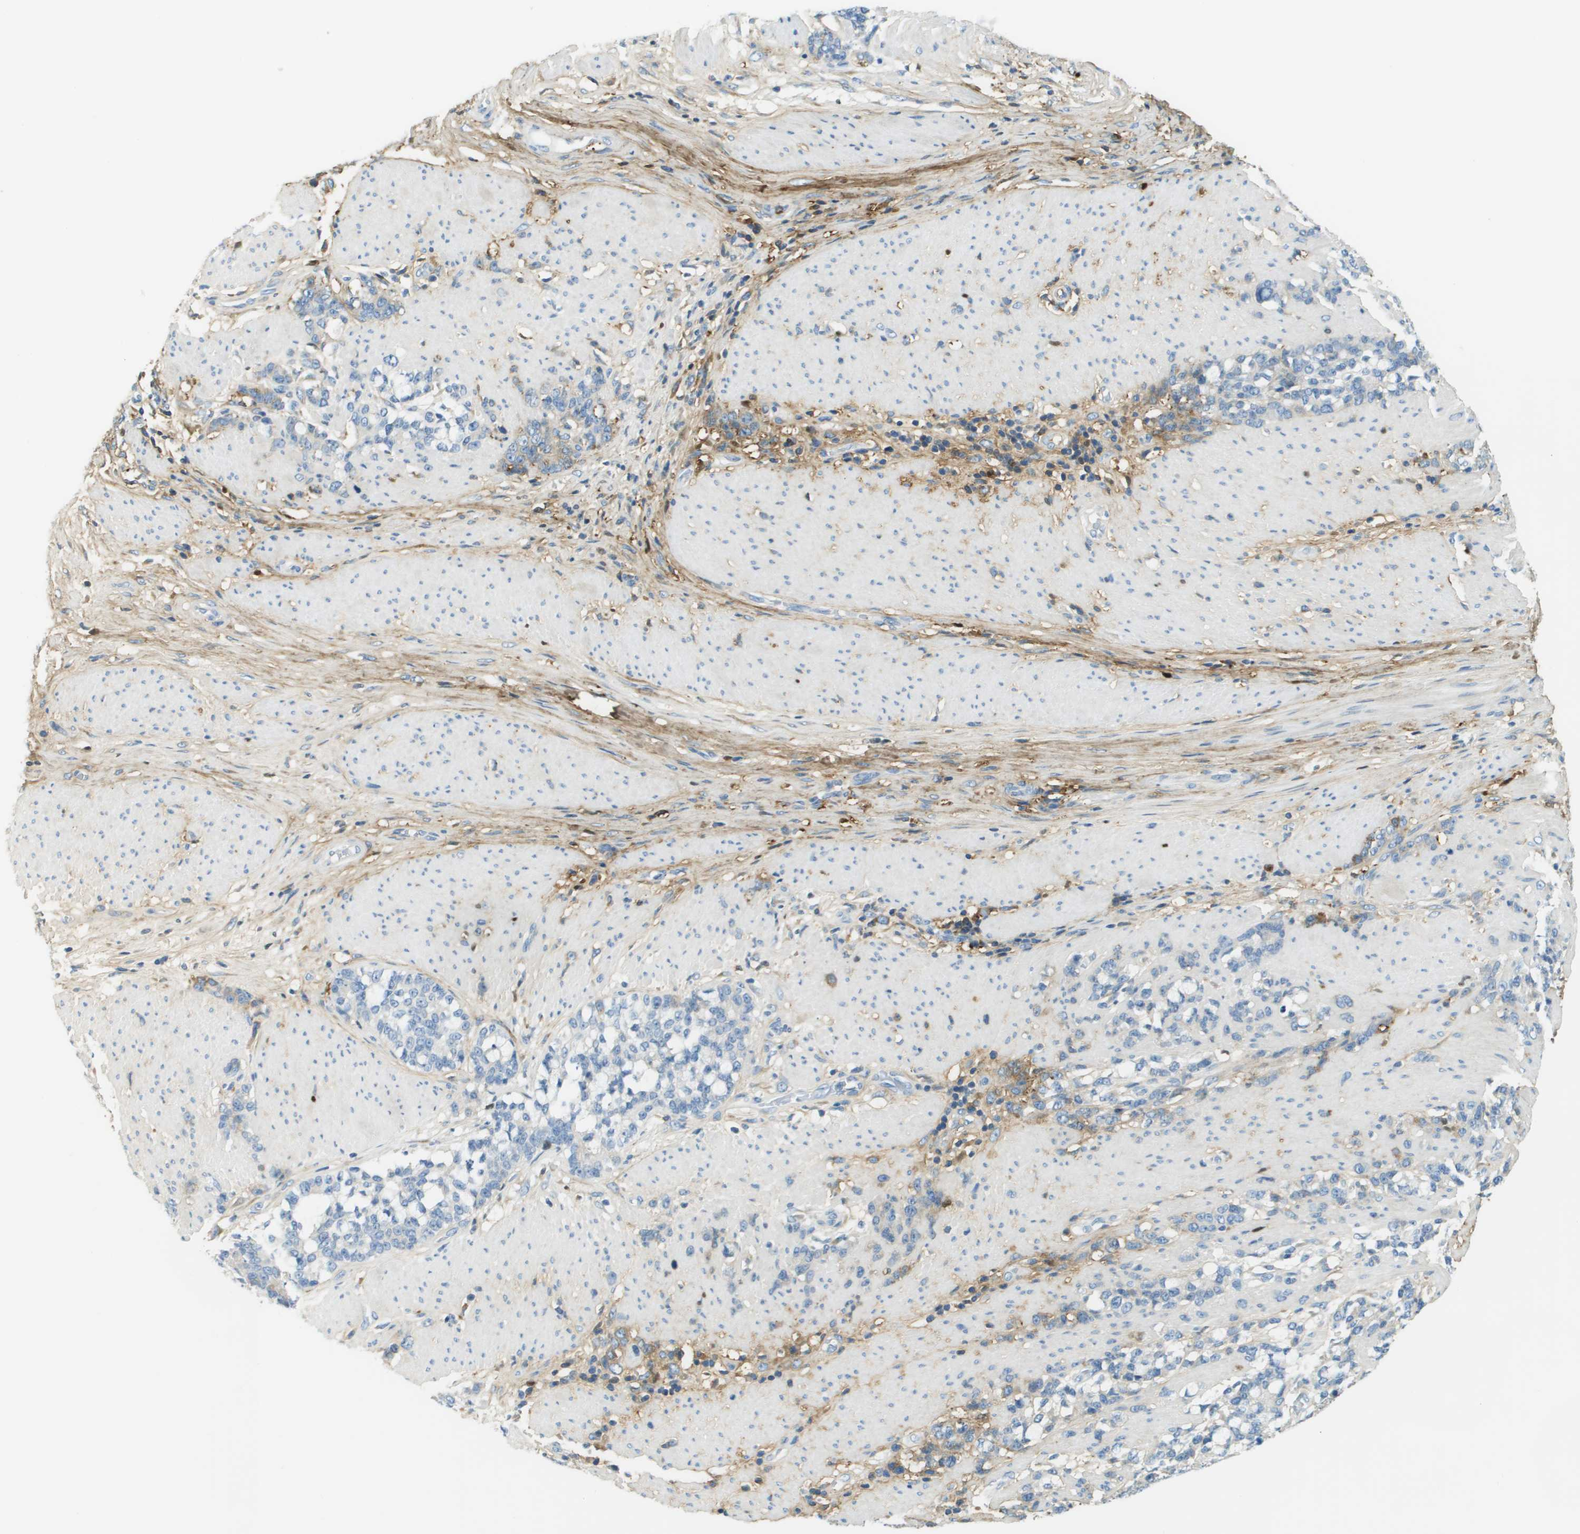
{"staining": {"intensity": "moderate", "quantity": "<25%", "location": "cytoplasmic/membranous"}, "tissue": "stomach cancer", "cell_type": "Tumor cells", "image_type": "cancer", "snomed": [{"axis": "morphology", "description": "Adenocarcinoma, NOS"}, {"axis": "topography", "description": "Stomach, lower"}], "caption": "Protein staining reveals moderate cytoplasmic/membranous expression in approximately <25% of tumor cells in stomach cancer.", "gene": "DCN", "patient": {"sex": "male", "age": 88}}